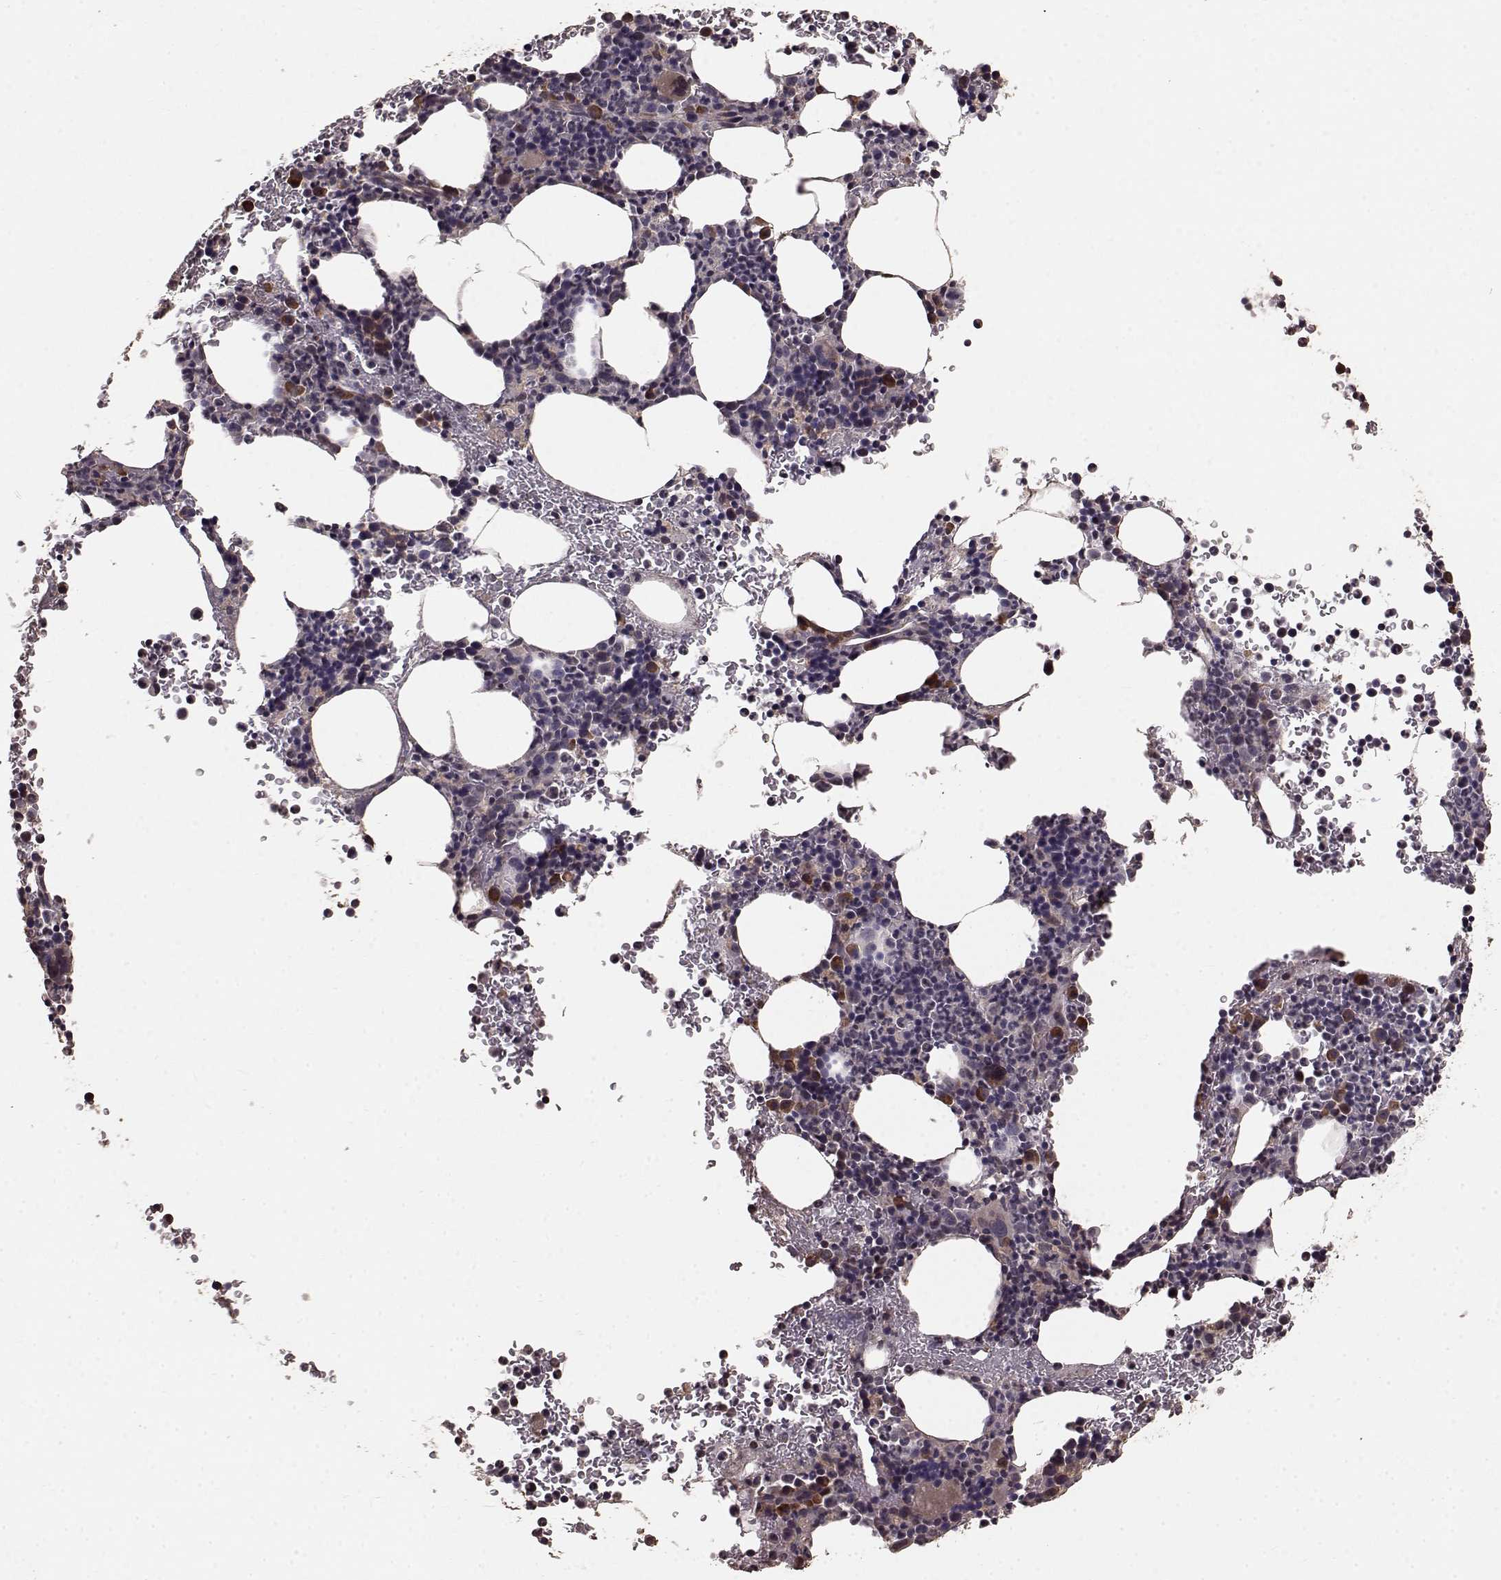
{"staining": {"intensity": "strong", "quantity": "<25%", "location": "cytoplasmic/membranous"}, "tissue": "bone marrow", "cell_type": "Hematopoietic cells", "image_type": "normal", "snomed": [{"axis": "morphology", "description": "Normal tissue, NOS"}, {"axis": "topography", "description": "Bone marrow"}], "caption": "IHC histopathology image of normal bone marrow: bone marrow stained using immunohistochemistry displays medium levels of strong protein expression localized specifically in the cytoplasmic/membranous of hematopoietic cells, appearing as a cytoplasmic/membranous brown color.", "gene": "USP15", "patient": {"sex": "male", "age": 72}}